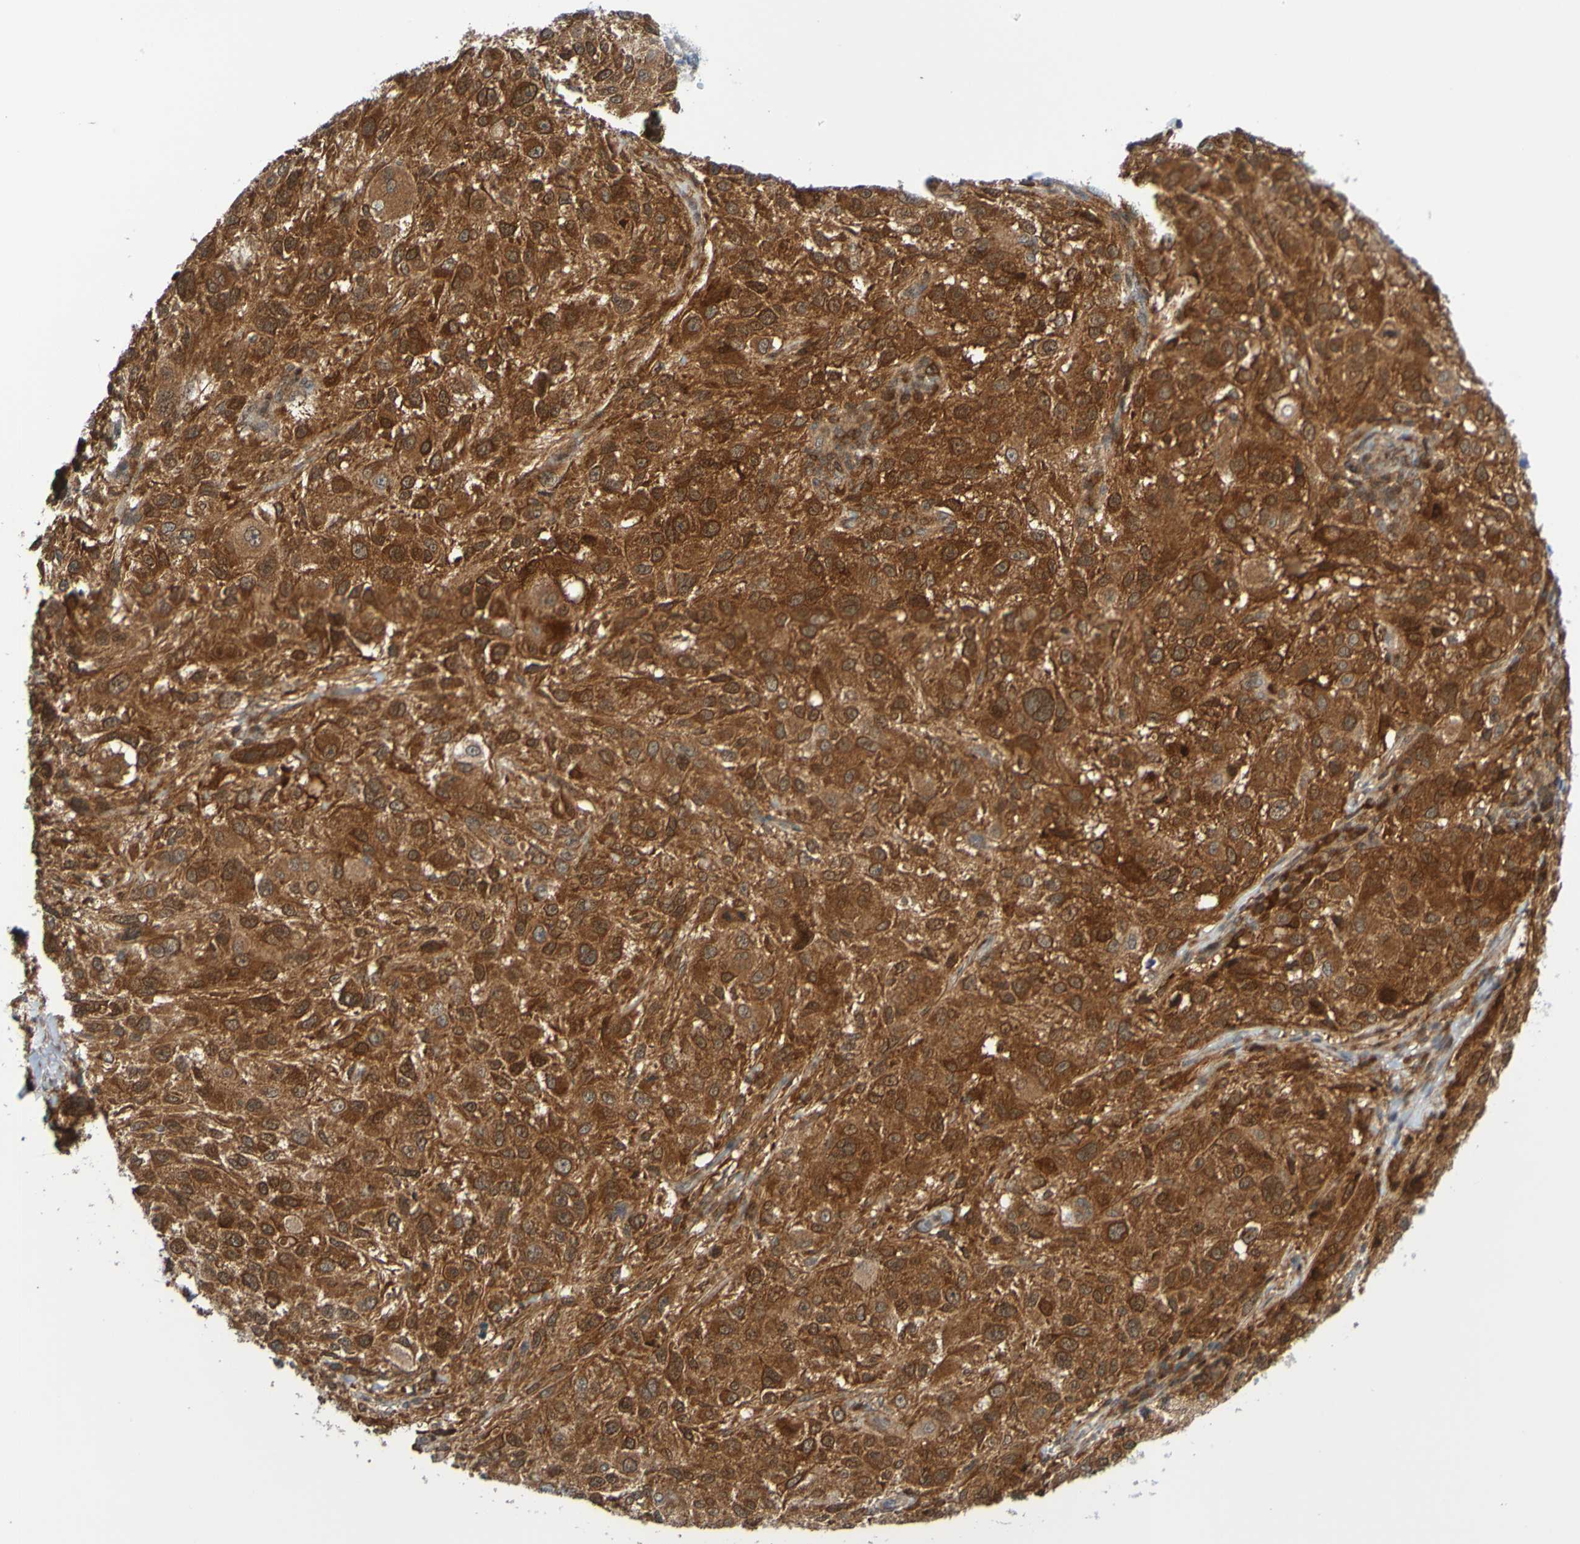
{"staining": {"intensity": "strong", "quantity": ">75%", "location": "cytoplasmic/membranous"}, "tissue": "melanoma", "cell_type": "Tumor cells", "image_type": "cancer", "snomed": [{"axis": "morphology", "description": "Necrosis, NOS"}, {"axis": "morphology", "description": "Malignant melanoma, NOS"}, {"axis": "topography", "description": "Skin"}], "caption": "Brown immunohistochemical staining in melanoma reveals strong cytoplasmic/membranous positivity in about >75% of tumor cells.", "gene": "ATIC", "patient": {"sex": "female", "age": 87}}